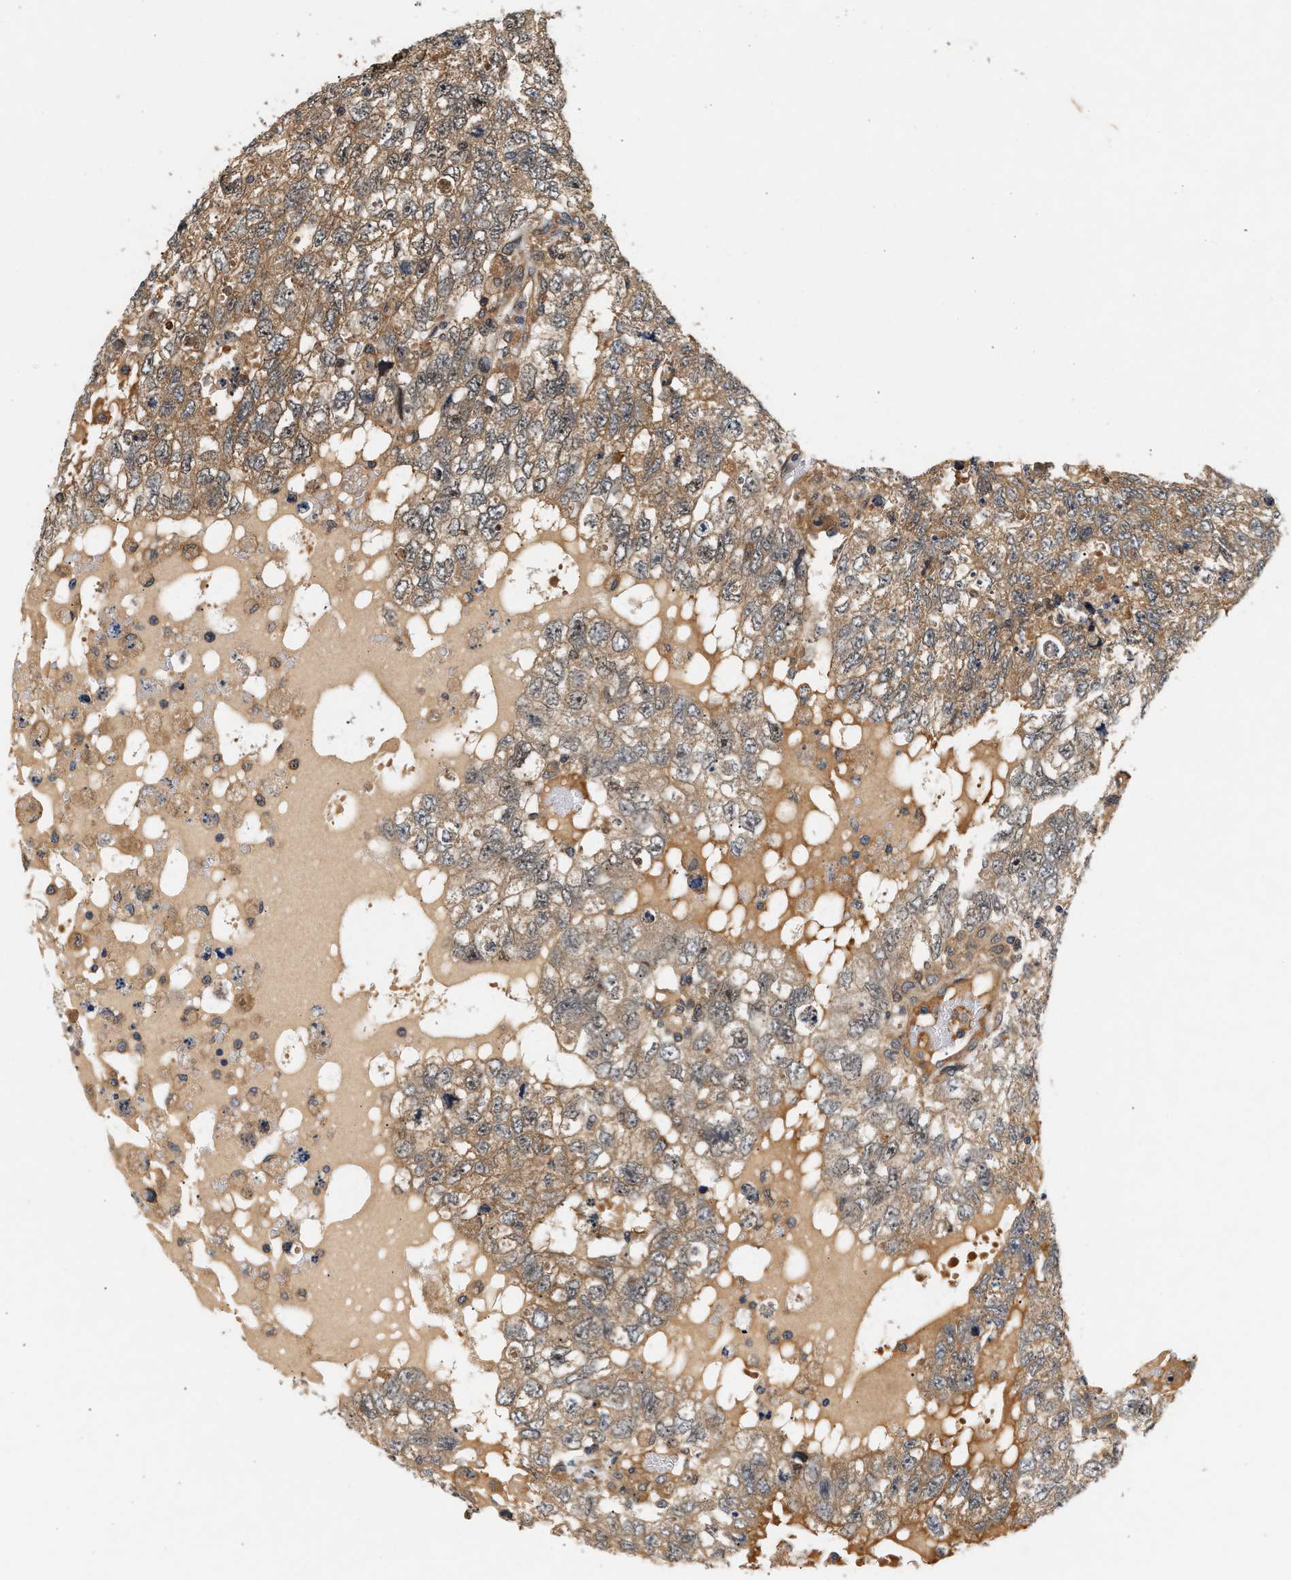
{"staining": {"intensity": "weak", "quantity": ">75%", "location": "cytoplasmic/membranous"}, "tissue": "testis cancer", "cell_type": "Tumor cells", "image_type": "cancer", "snomed": [{"axis": "morphology", "description": "Carcinoma, Embryonal, NOS"}, {"axis": "topography", "description": "Testis"}], "caption": "Human testis embryonal carcinoma stained with a protein marker exhibits weak staining in tumor cells.", "gene": "FAM78A", "patient": {"sex": "male", "age": 36}}